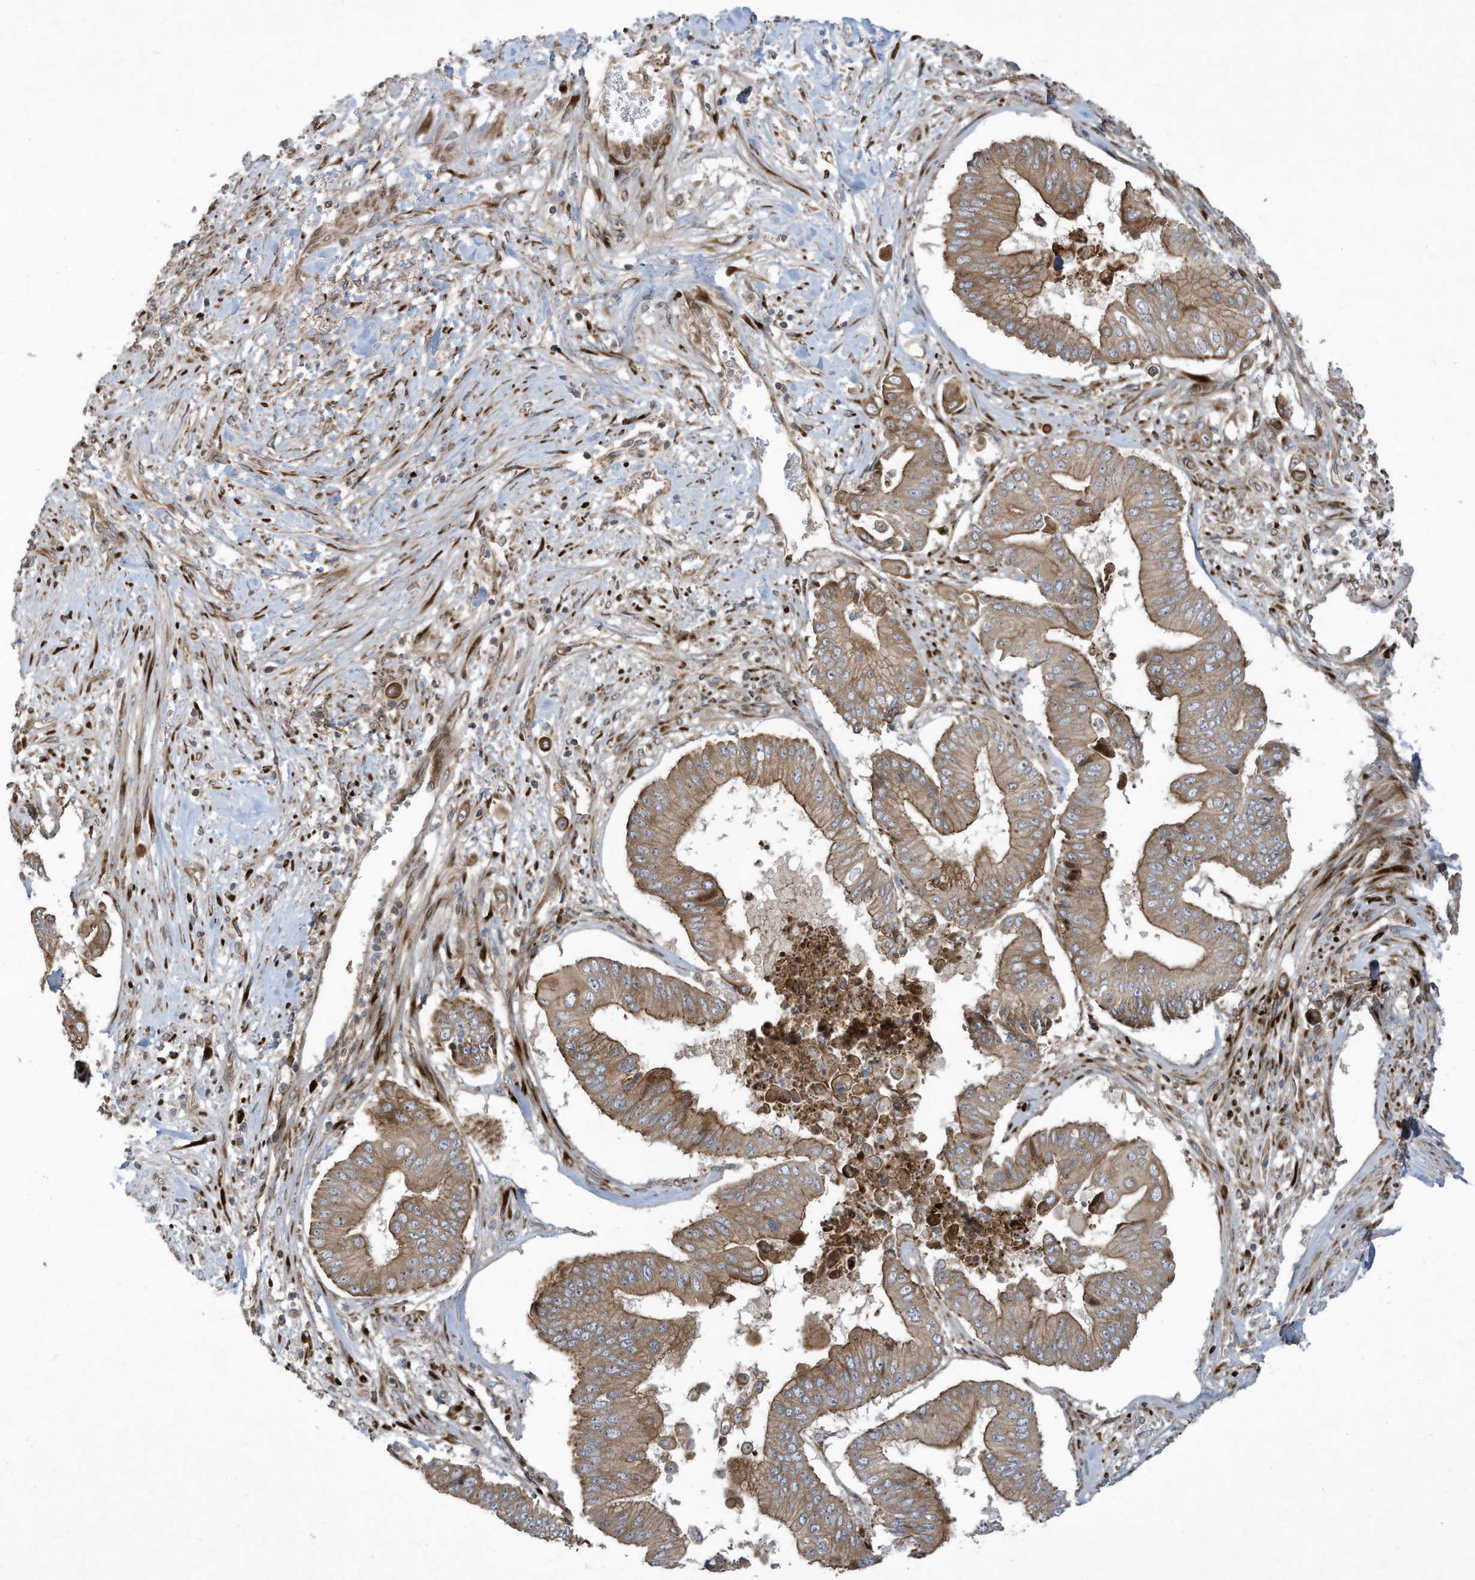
{"staining": {"intensity": "moderate", "quantity": ">75%", "location": "cytoplasmic/membranous"}, "tissue": "pancreatic cancer", "cell_type": "Tumor cells", "image_type": "cancer", "snomed": [{"axis": "morphology", "description": "Adenocarcinoma, NOS"}, {"axis": "topography", "description": "Pancreas"}], "caption": "Pancreatic cancer (adenocarcinoma) stained with a protein marker exhibits moderate staining in tumor cells.", "gene": "DDIT4", "patient": {"sex": "female", "age": 77}}